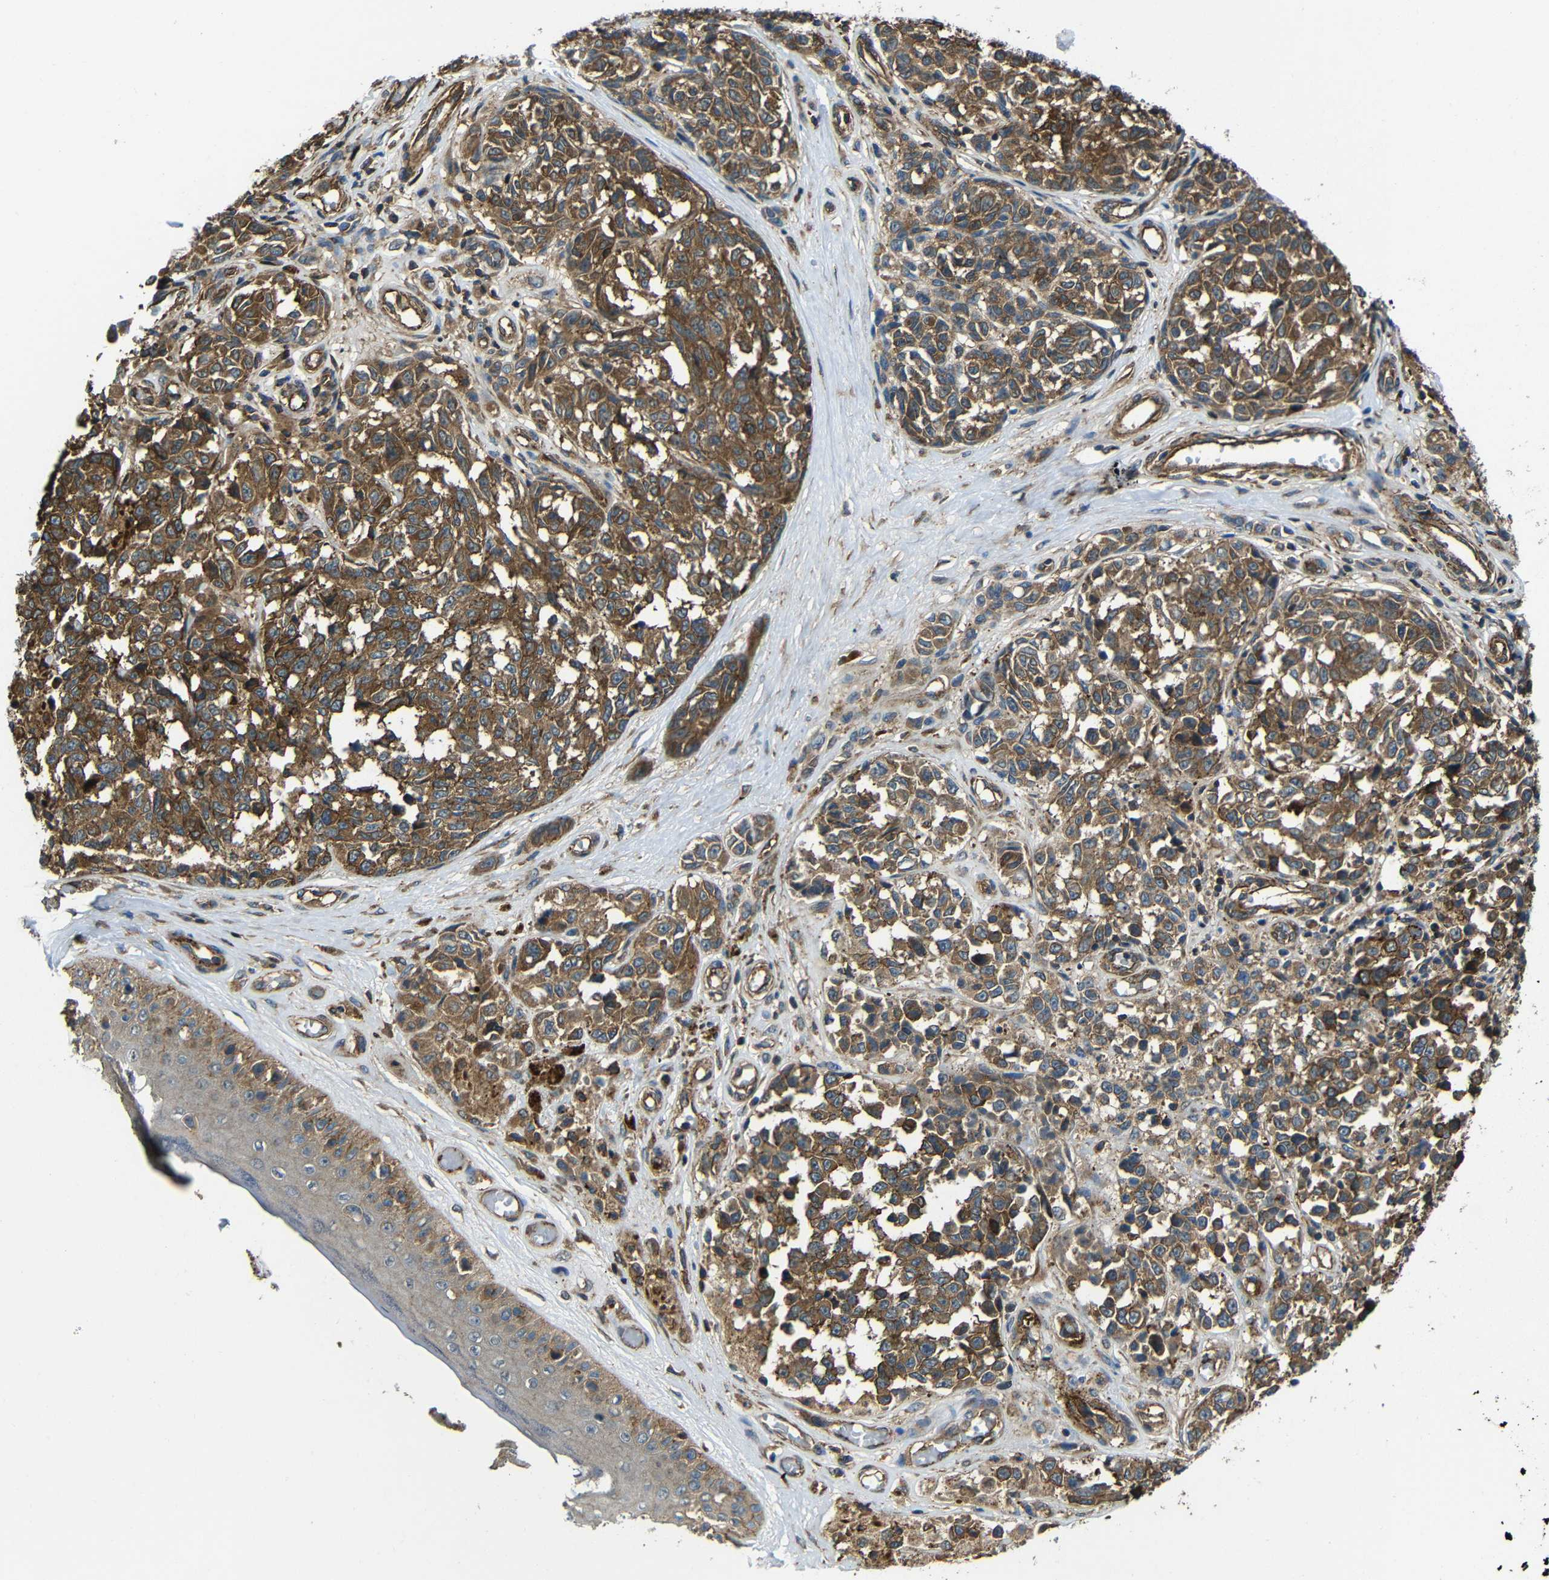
{"staining": {"intensity": "moderate", "quantity": ">75%", "location": "cytoplasmic/membranous"}, "tissue": "melanoma", "cell_type": "Tumor cells", "image_type": "cancer", "snomed": [{"axis": "morphology", "description": "Malignant melanoma, NOS"}, {"axis": "topography", "description": "Skin"}], "caption": "Malignant melanoma stained with immunohistochemistry shows moderate cytoplasmic/membranous staining in about >75% of tumor cells.", "gene": "PTCH1", "patient": {"sex": "female", "age": 64}}